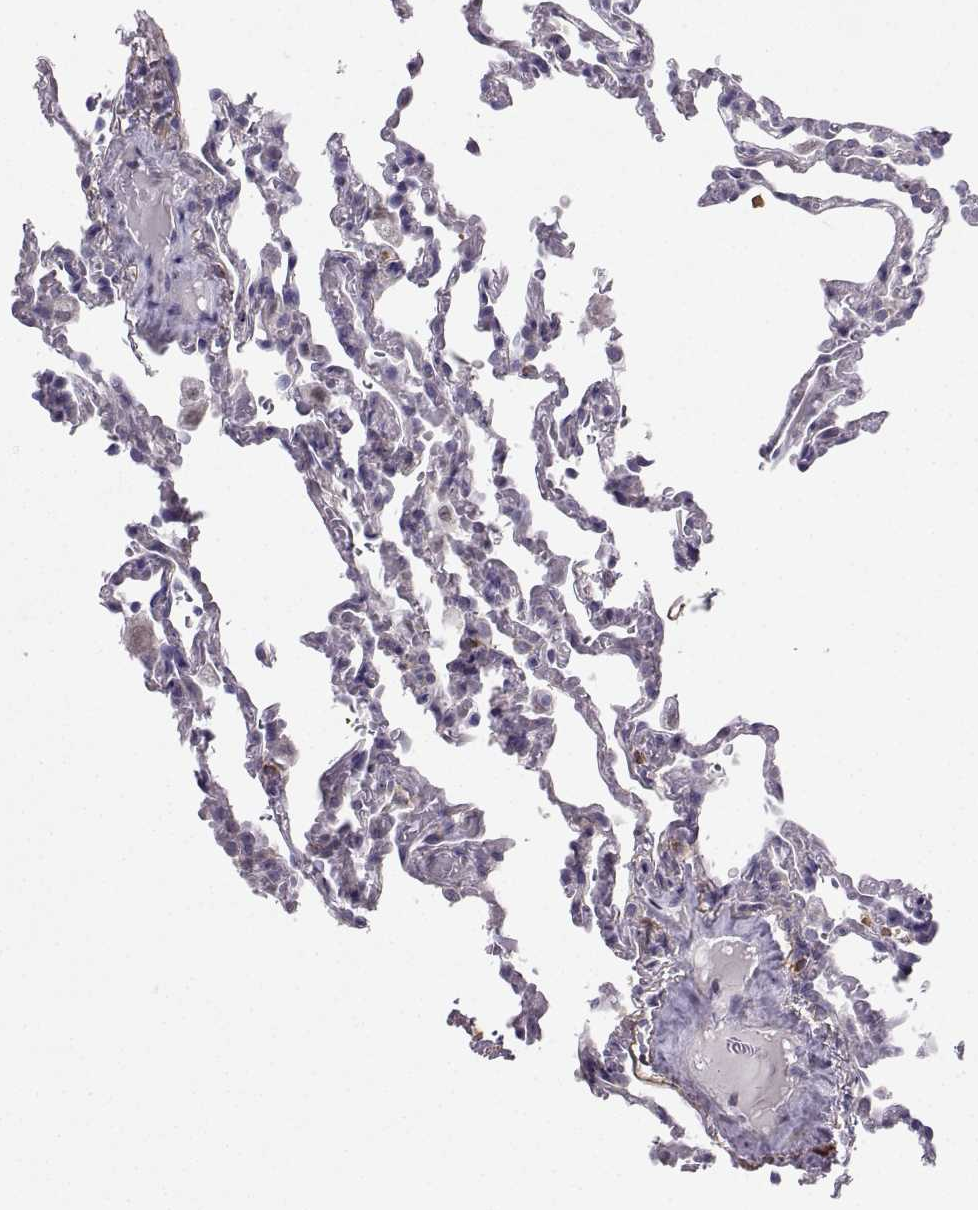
{"staining": {"intensity": "negative", "quantity": "none", "location": "none"}, "tissue": "lung", "cell_type": "Alveolar cells", "image_type": "normal", "snomed": [{"axis": "morphology", "description": "Normal tissue, NOS"}, {"axis": "topography", "description": "Lung"}], "caption": "Immunohistochemistry (IHC) micrograph of unremarkable lung stained for a protein (brown), which displays no positivity in alveolar cells. Nuclei are stained in blue.", "gene": "DCLK3", "patient": {"sex": "female", "age": 43}}